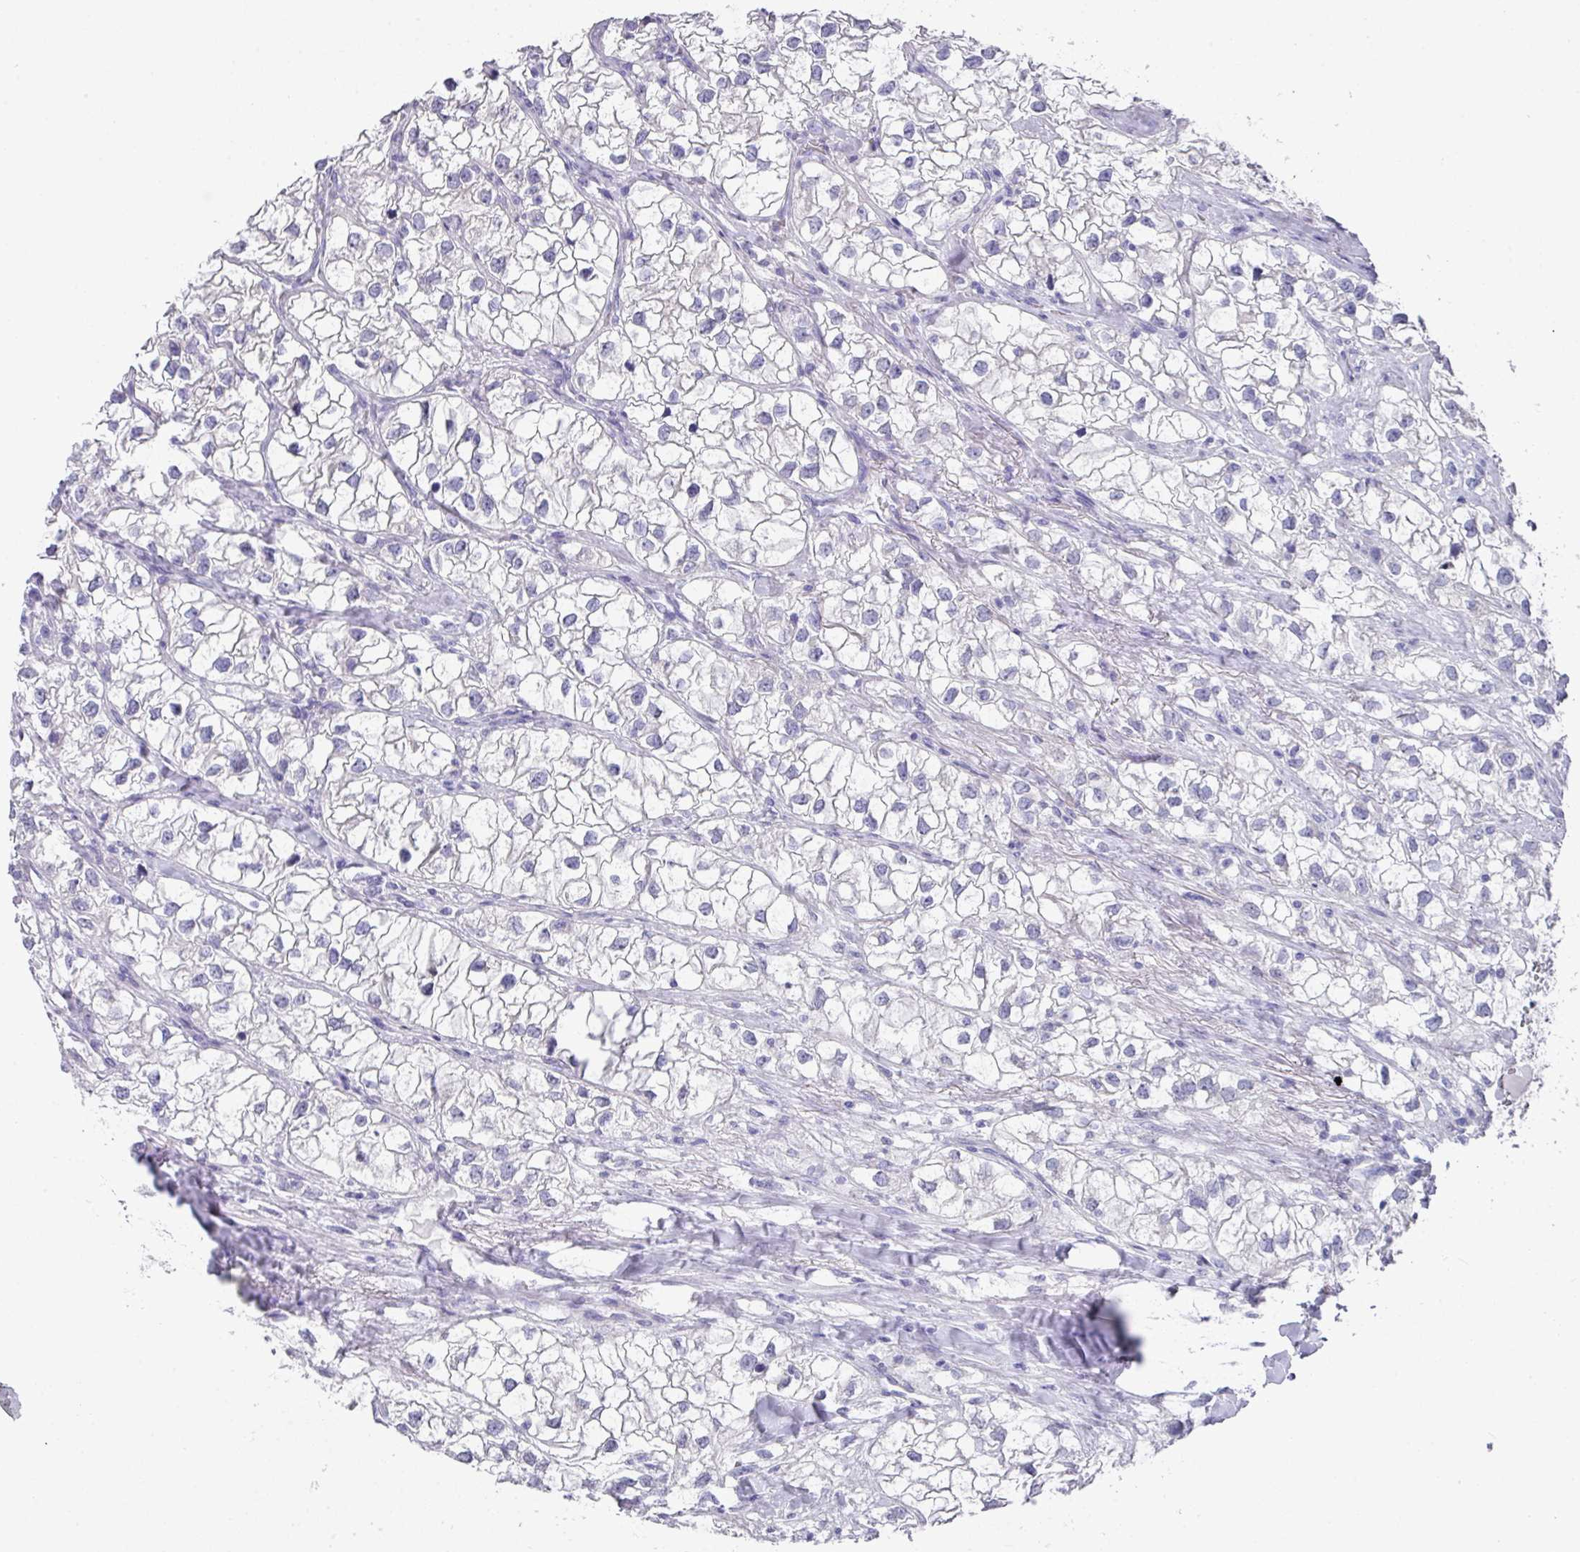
{"staining": {"intensity": "negative", "quantity": "none", "location": "none"}, "tissue": "renal cancer", "cell_type": "Tumor cells", "image_type": "cancer", "snomed": [{"axis": "morphology", "description": "Adenocarcinoma, NOS"}, {"axis": "topography", "description": "Kidney"}], "caption": "Immunohistochemistry (IHC) image of neoplastic tissue: human renal cancer (adenocarcinoma) stained with DAB (3,3'-diaminobenzidine) displays no significant protein expression in tumor cells.", "gene": "DAZL", "patient": {"sex": "male", "age": 59}}